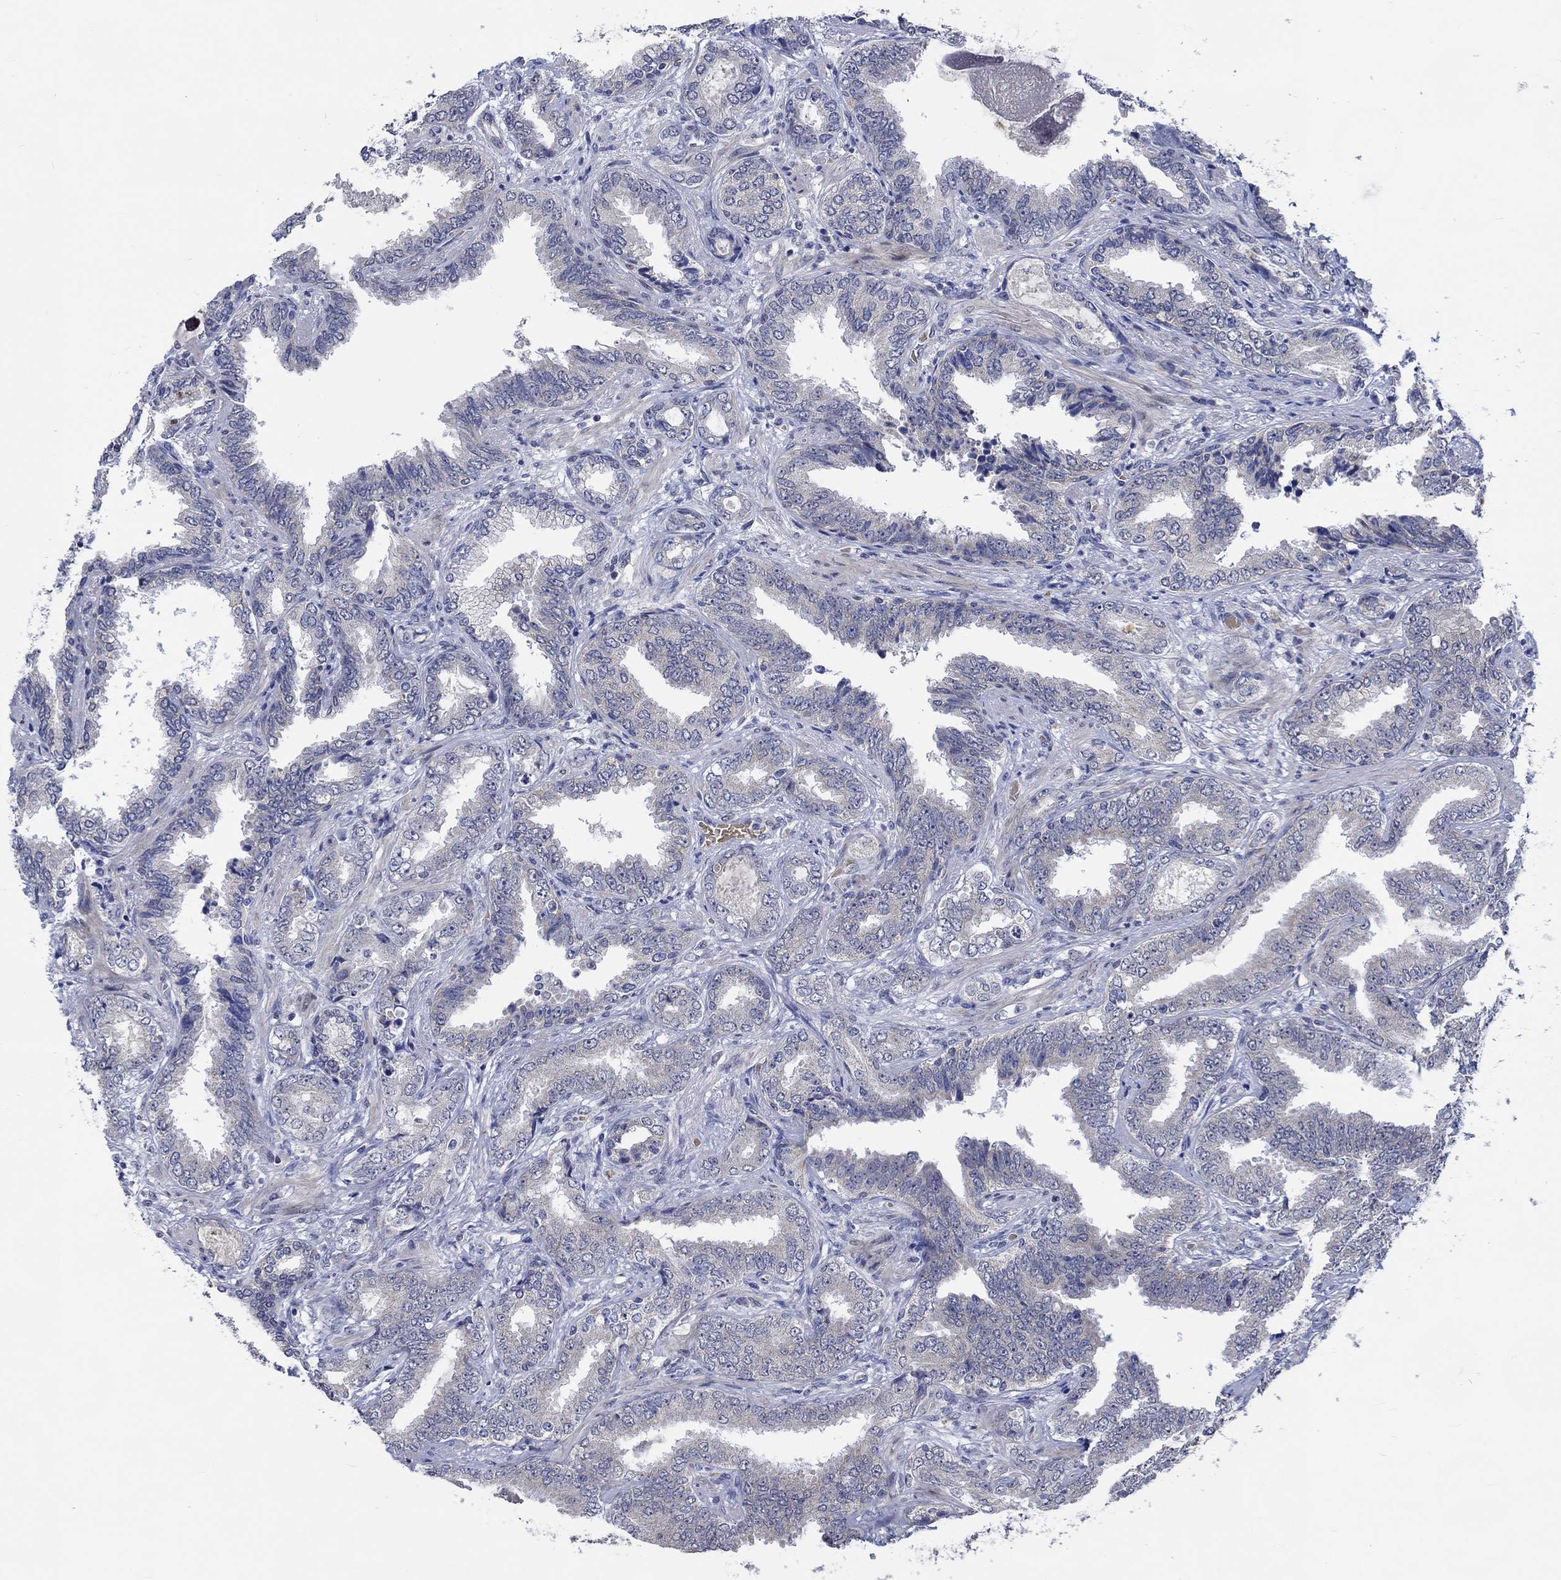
{"staining": {"intensity": "moderate", "quantity": "<25%", "location": "cytoplasmic/membranous"}, "tissue": "prostate cancer", "cell_type": "Tumor cells", "image_type": "cancer", "snomed": [{"axis": "morphology", "description": "Adenocarcinoma, Low grade"}, {"axis": "topography", "description": "Prostate"}], "caption": "The micrograph displays immunohistochemical staining of prostate low-grade adenocarcinoma. There is moderate cytoplasmic/membranous positivity is appreciated in approximately <25% of tumor cells.", "gene": "WASF1", "patient": {"sex": "male", "age": 68}}